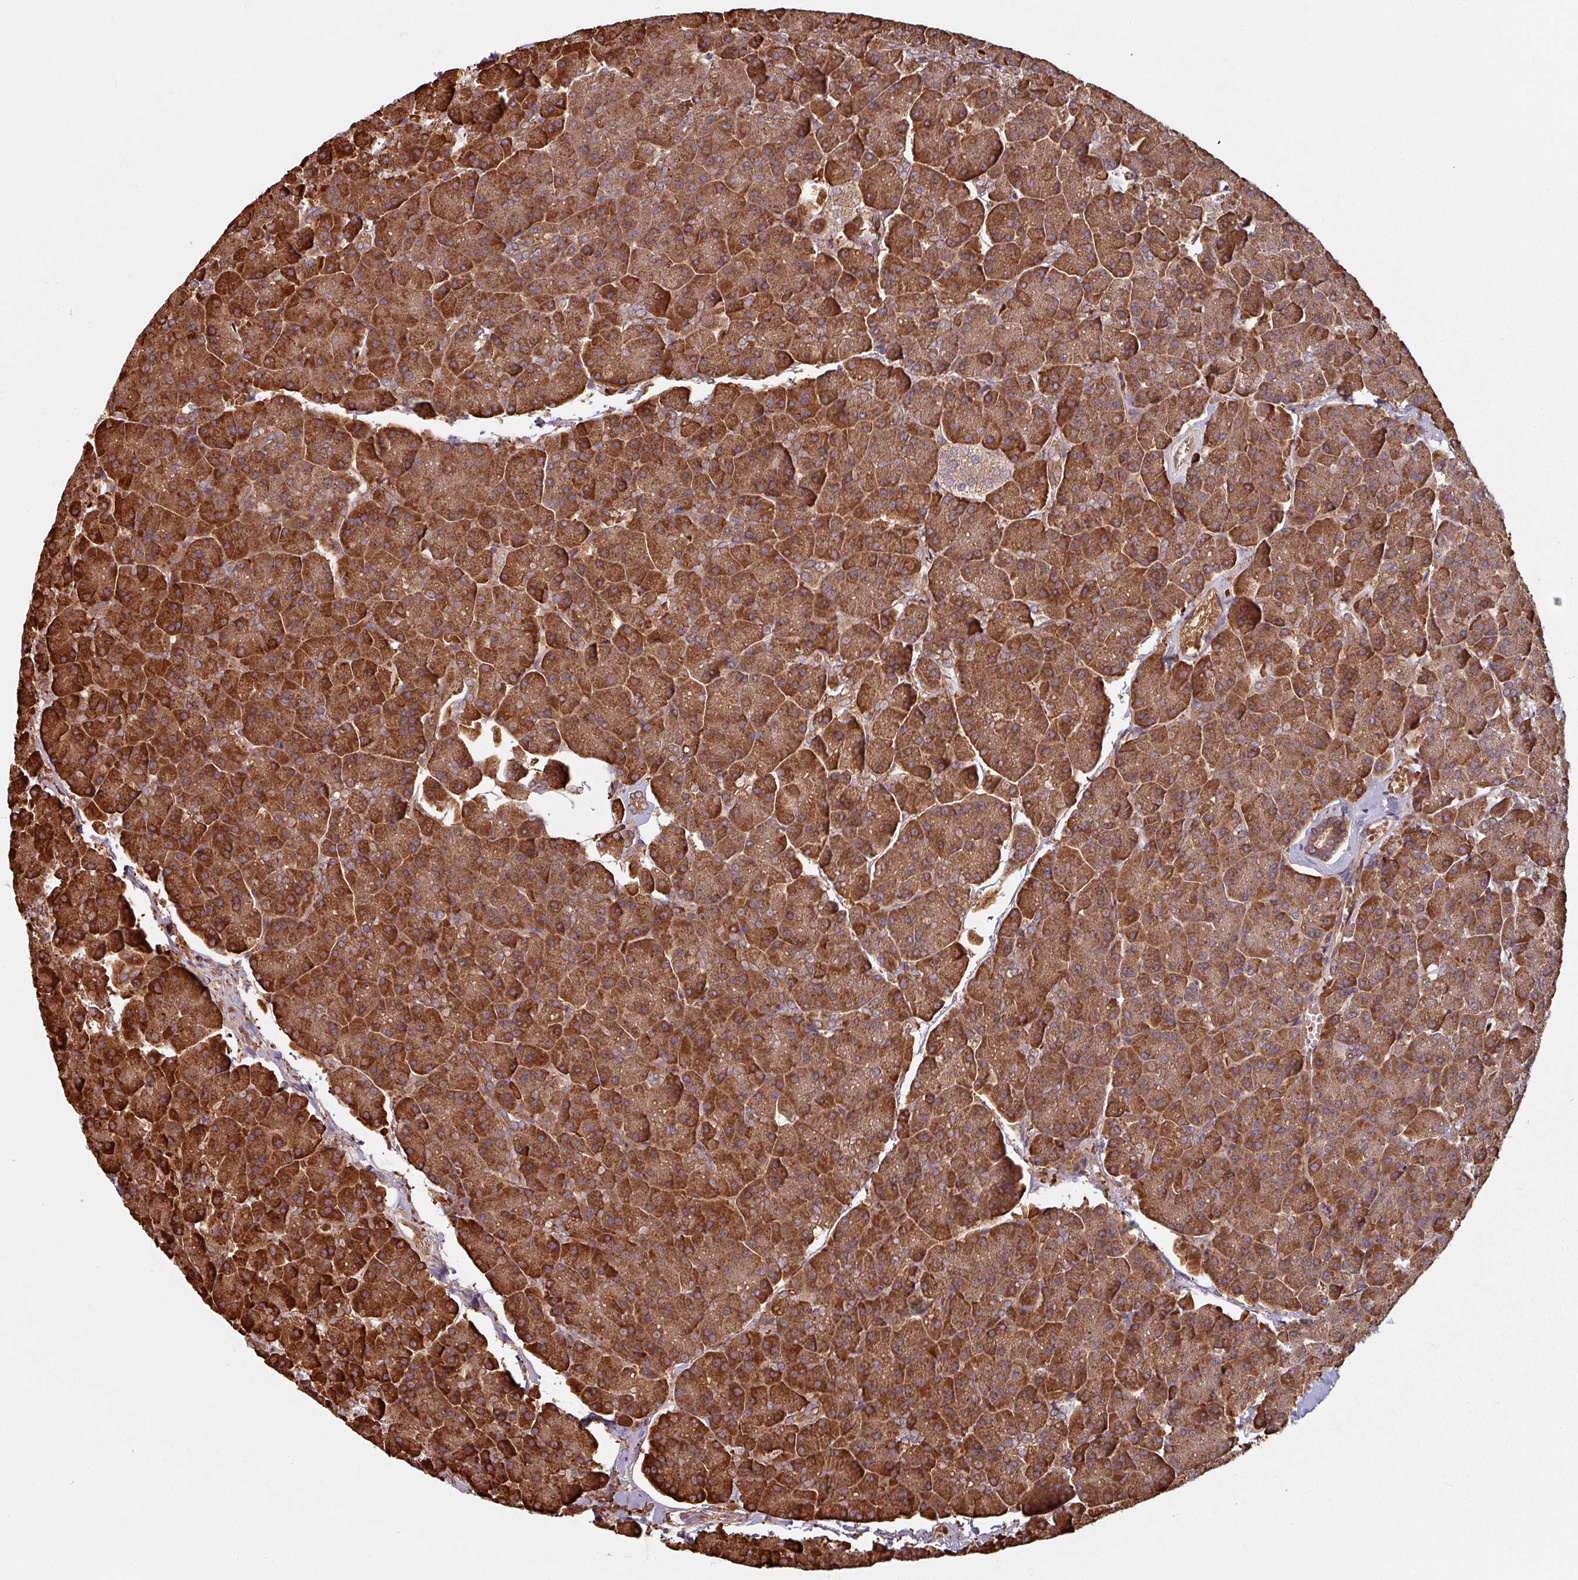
{"staining": {"intensity": "strong", "quantity": ">75%", "location": "cytoplasmic/membranous"}, "tissue": "pancreas", "cell_type": "Exocrine glandular cells", "image_type": "normal", "snomed": [{"axis": "morphology", "description": "Normal tissue, NOS"}, {"axis": "topography", "description": "Pancreas"}, {"axis": "topography", "description": "Peripheral nerve tissue"}], "caption": "A brown stain labels strong cytoplasmic/membranous positivity of a protein in exocrine glandular cells of unremarkable pancreas. The staining was performed using DAB (3,3'-diaminobenzidine) to visualize the protein expression in brown, while the nuclei were stained in blue with hematoxylin (Magnification: 20x).", "gene": "EID1", "patient": {"sex": "male", "age": 54}}